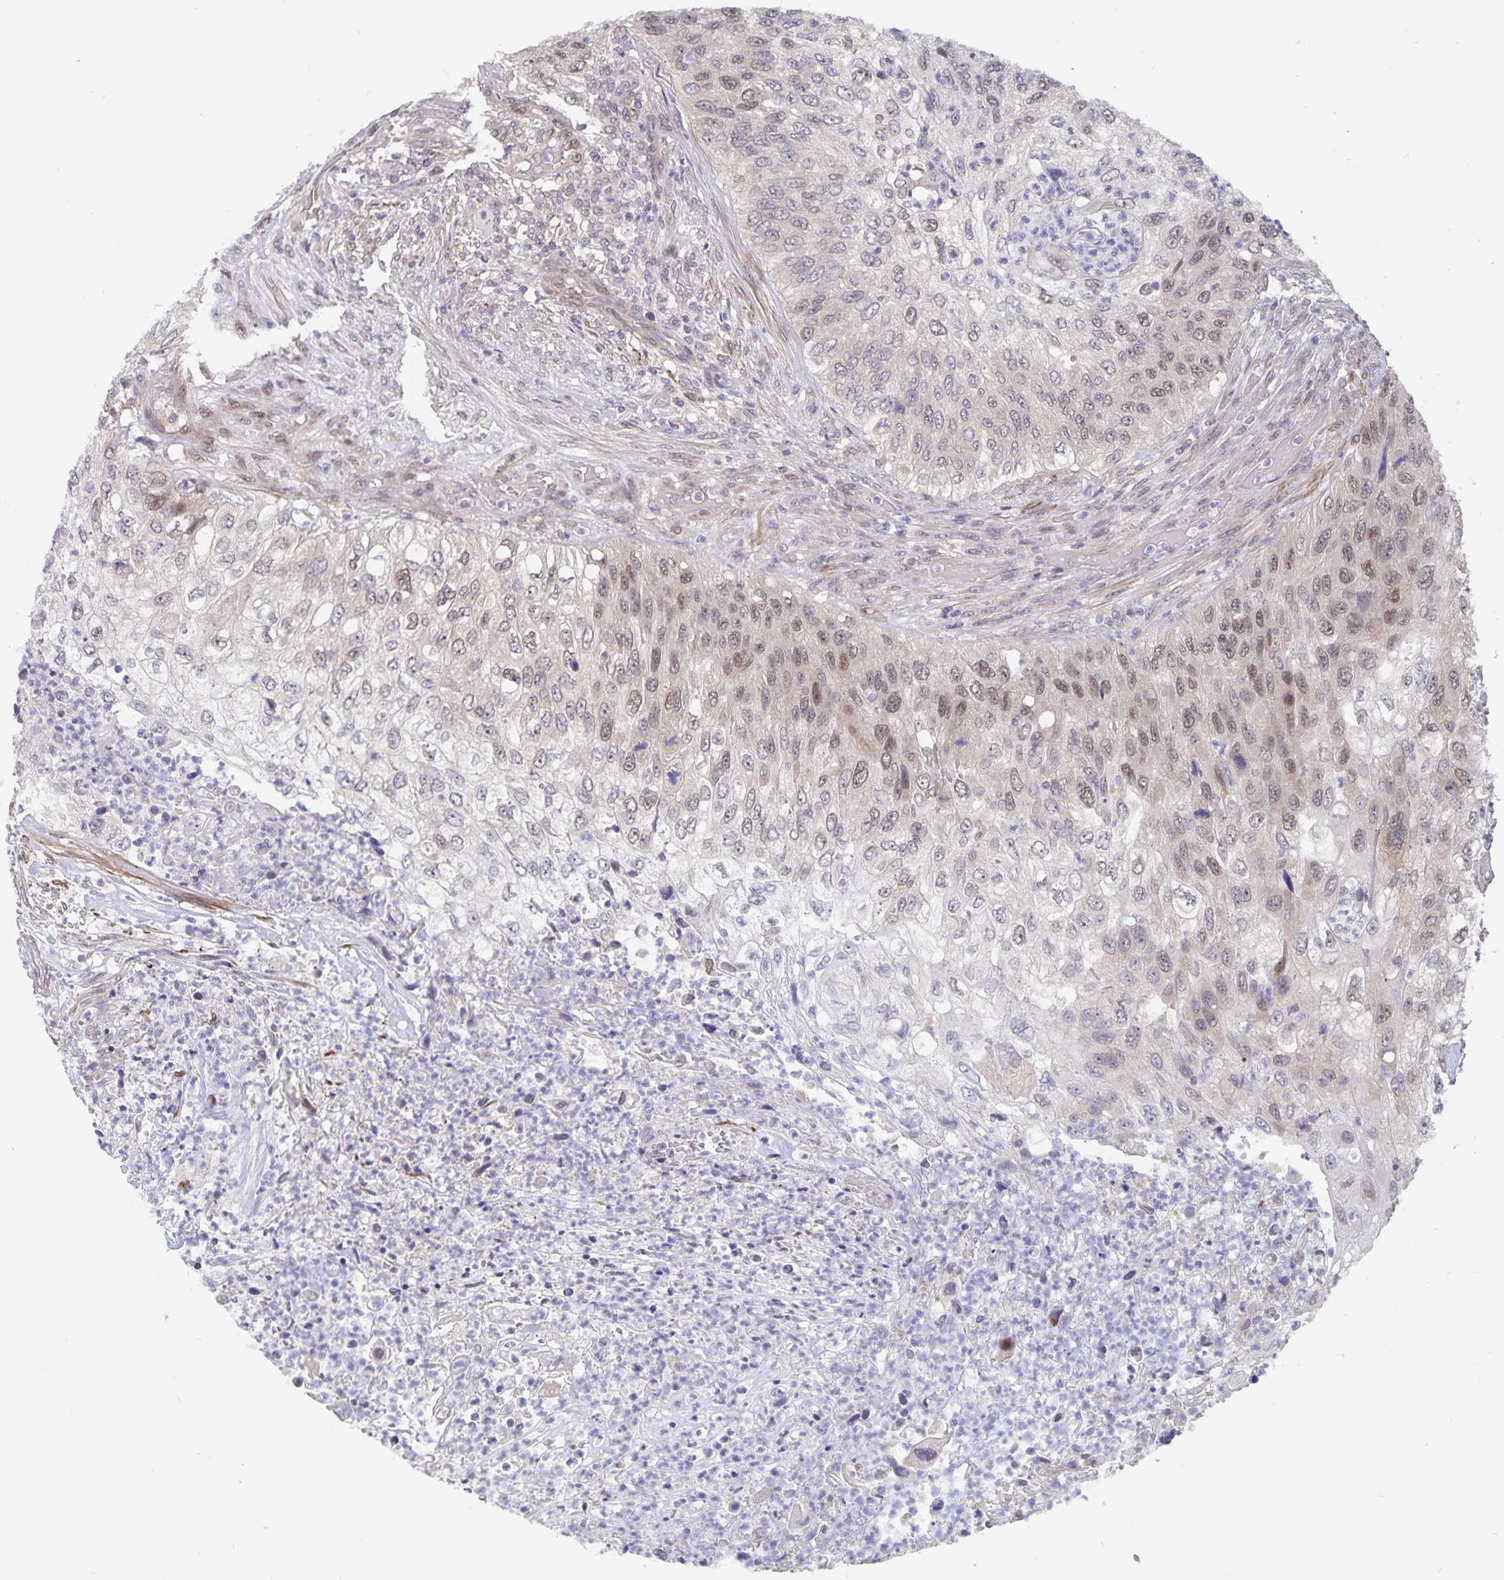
{"staining": {"intensity": "weak", "quantity": "25%-75%", "location": "nuclear"}, "tissue": "urothelial cancer", "cell_type": "Tumor cells", "image_type": "cancer", "snomed": [{"axis": "morphology", "description": "Urothelial carcinoma, High grade"}, {"axis": "topography", "description": "Urinary bladder"}], "caption": "High-grade urothelial carcinoma tissue demonstrates weak nuclear positivity in about 25%-75% of tumor cells, visualized by immunohistochemistry.", "gene": "BAG6", "patient": {"sex": "female", "age": 60}}